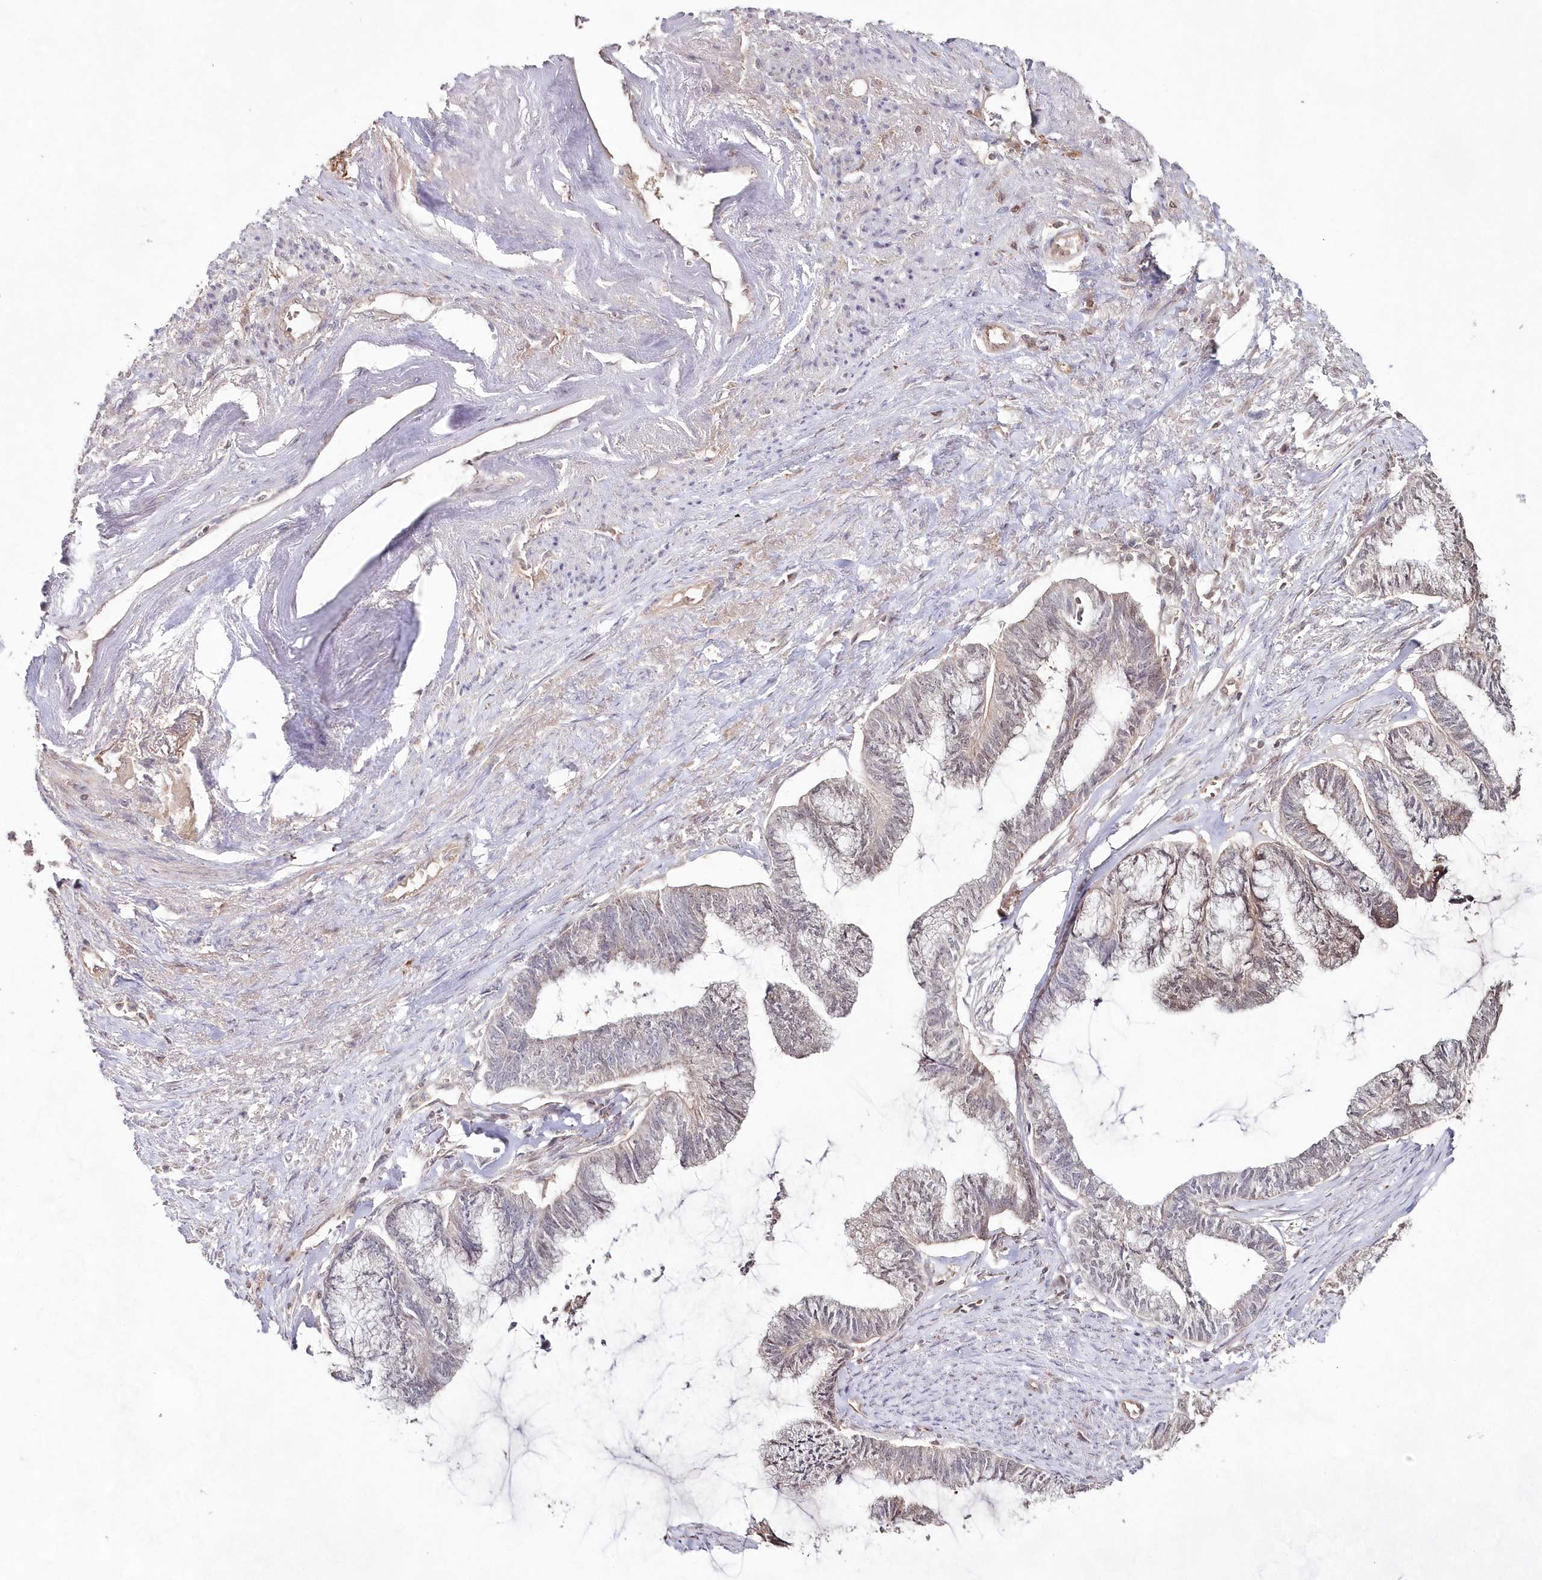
{"staining": {"intensity": "weak", "quantity": "<25%", "location": "cytoplasmic/membranous"}, "tissue": "endometrial cancer", "cell_type": "Tumor cells", "image_type": "cancer", "snomed": [{"axis": "morphology", "description": "Adenocarcinoma, NOS"}, {"axis": "topography", "description": "Endometrium"}], "caption": "This is an immunohistochemistry photomicrograph of human endometrial cancer (adenocarcinoma). There is no expression in tumor cells.", "gene": "IMPA1", "patient": {"sex": "female", "age": 86}}